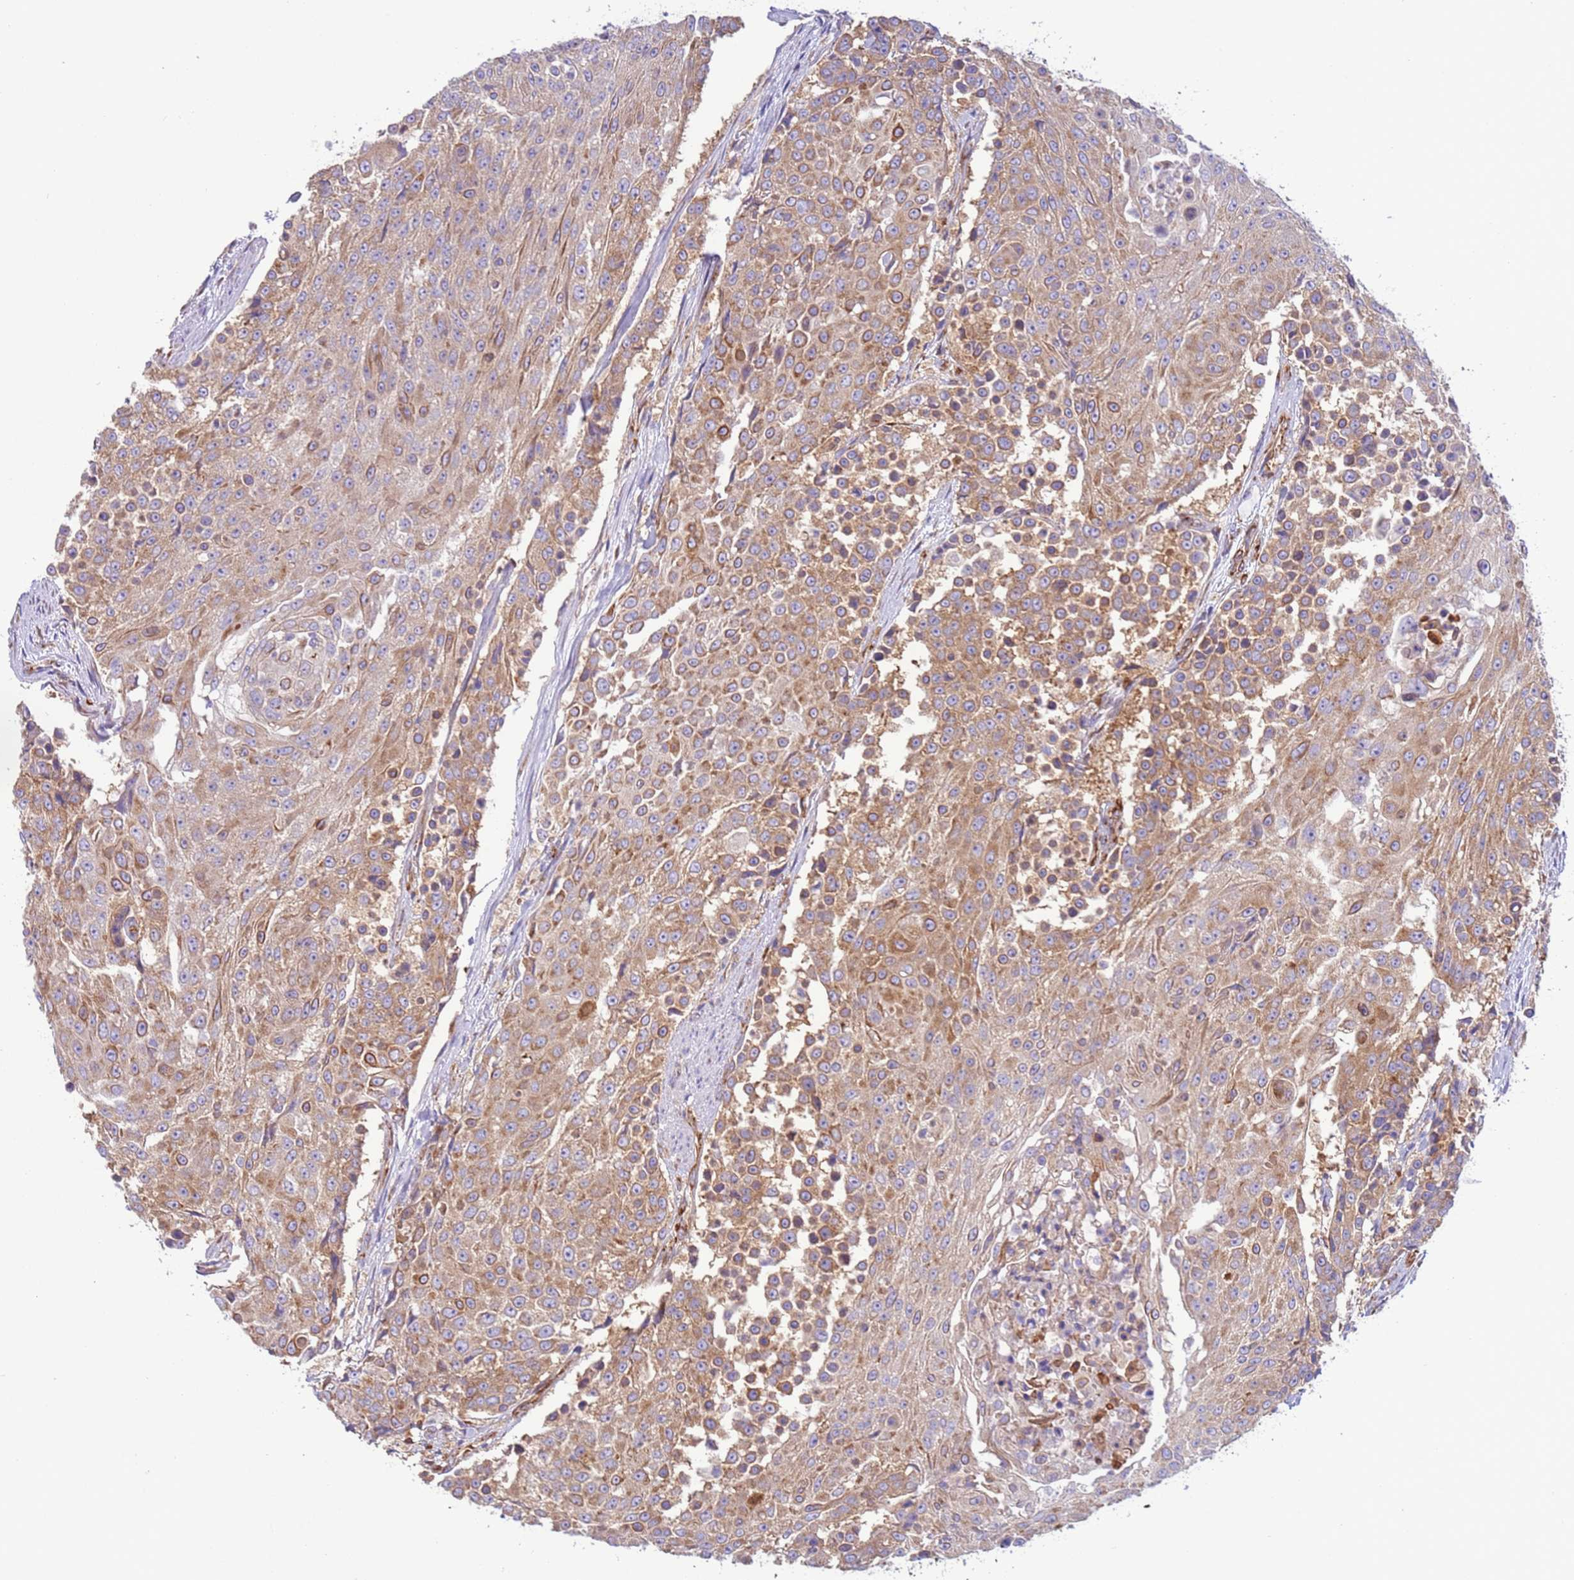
{"staining": {"intensity": "moderate", "quantity": ">75%", "location": "cytoplasmic/membranous"}, "tissue": "urothelial cancer", "cell_type": "Tumor cells", "image_type": "cancer", "snomed": [{"axis": "morphology", "description": "Urothelial carcinoma, High grade"}, {"axis": "topography", "description": "Urinary bladder"}], "caption": "There is medium levels of moderate cytoplasmic/membranous staining in tumor cells of high-grade urothelial carcinoma, as demonstrated by immunohistochemical staining (brown color).", "gene": "VARS1", "patient": {"sex": "female", "age": 63}}